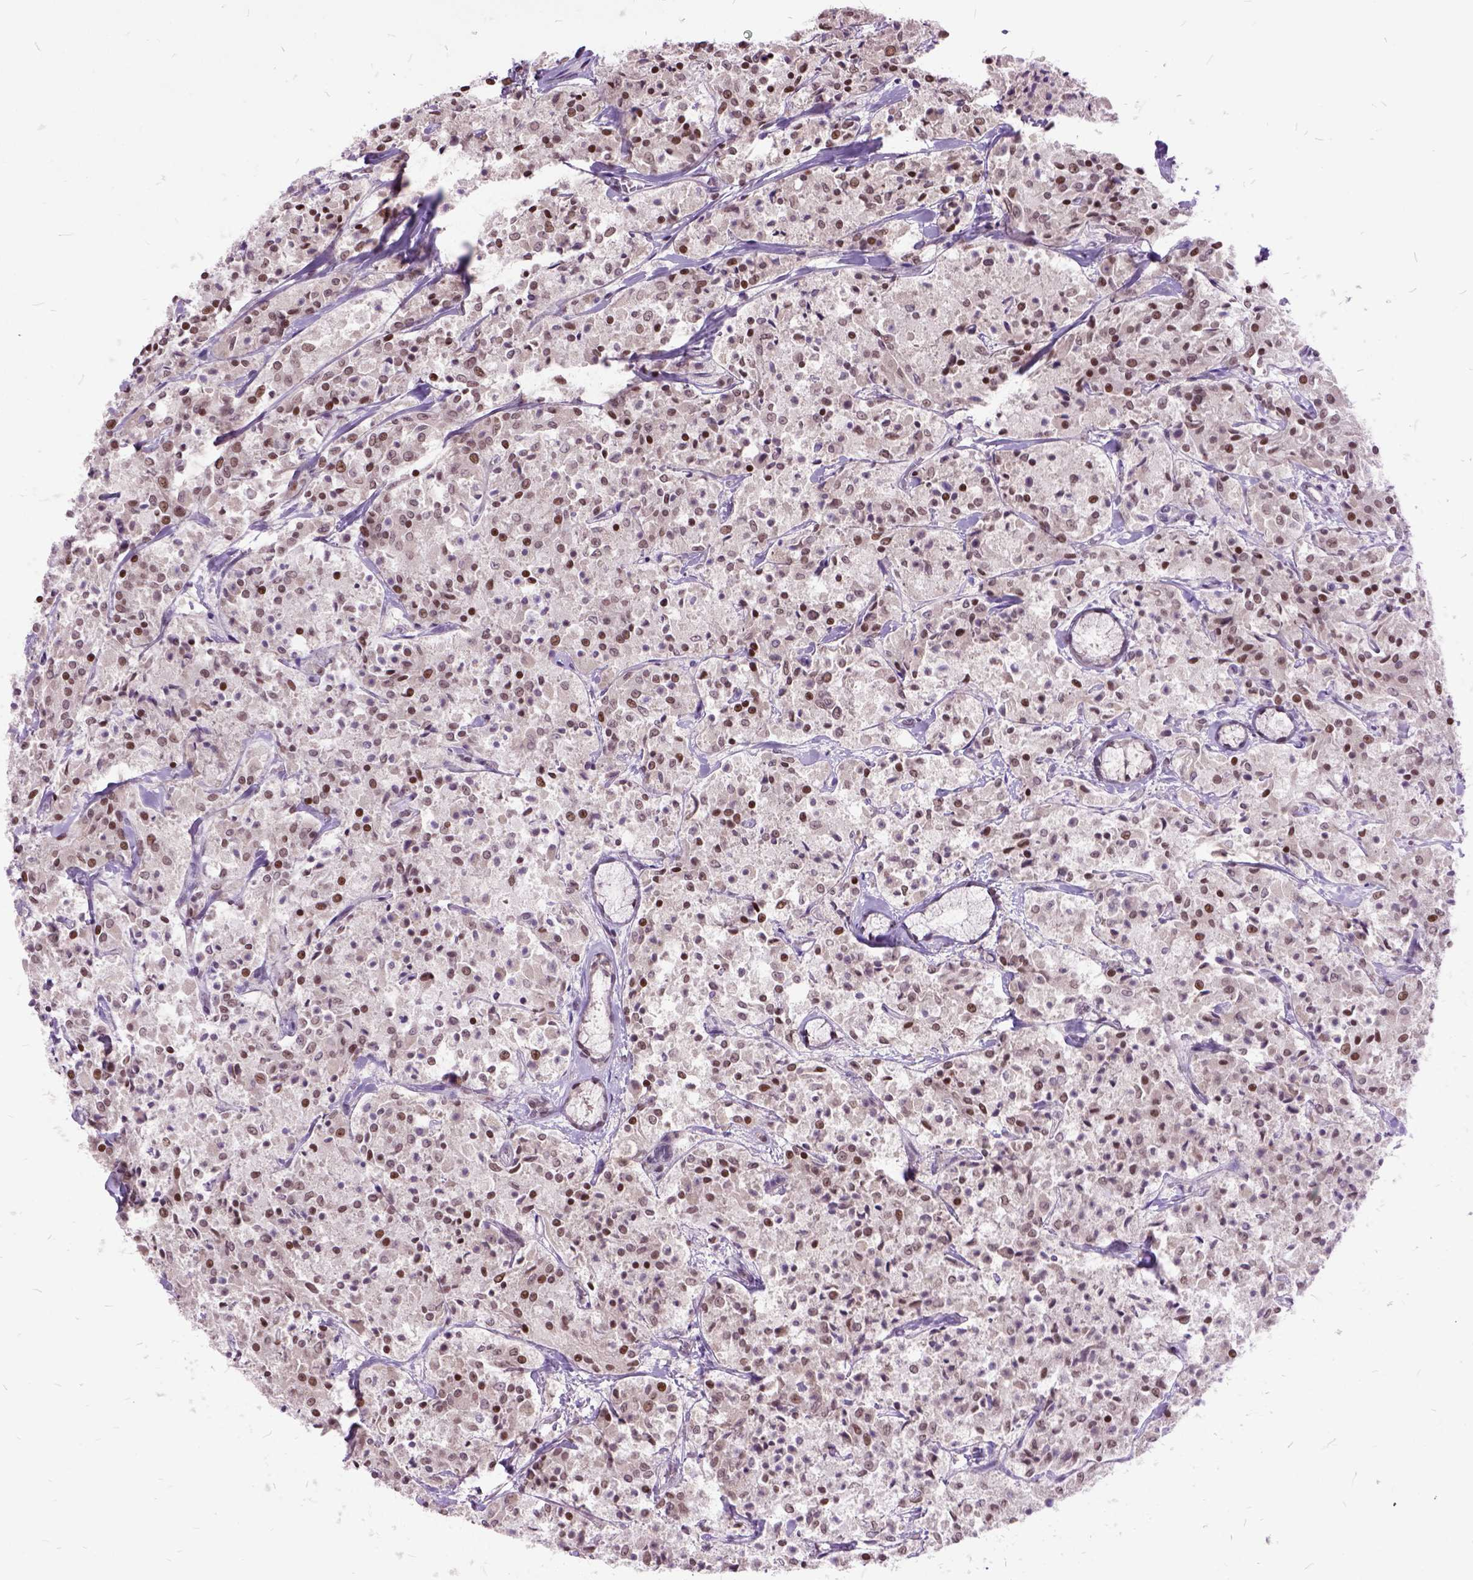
{"staining": {"intensity": "moderate", "quantity": ">75%", "location": "nuclear"}, "tissue": "carcinoid", "cell_type": "Tumor cells", "image_type": "cancer", "snomed": [{"axis": "morphology", "description": "Carcinoid, malignant, NOS"}, {"axis": "topography", "description": "Lung"}], "caption": "Malignant carcinoid stained for a protein shows moderate nuclear positivity in tumor cells.", "gene": "ORC5", "patient": {"sex": "male", "age": 71}}